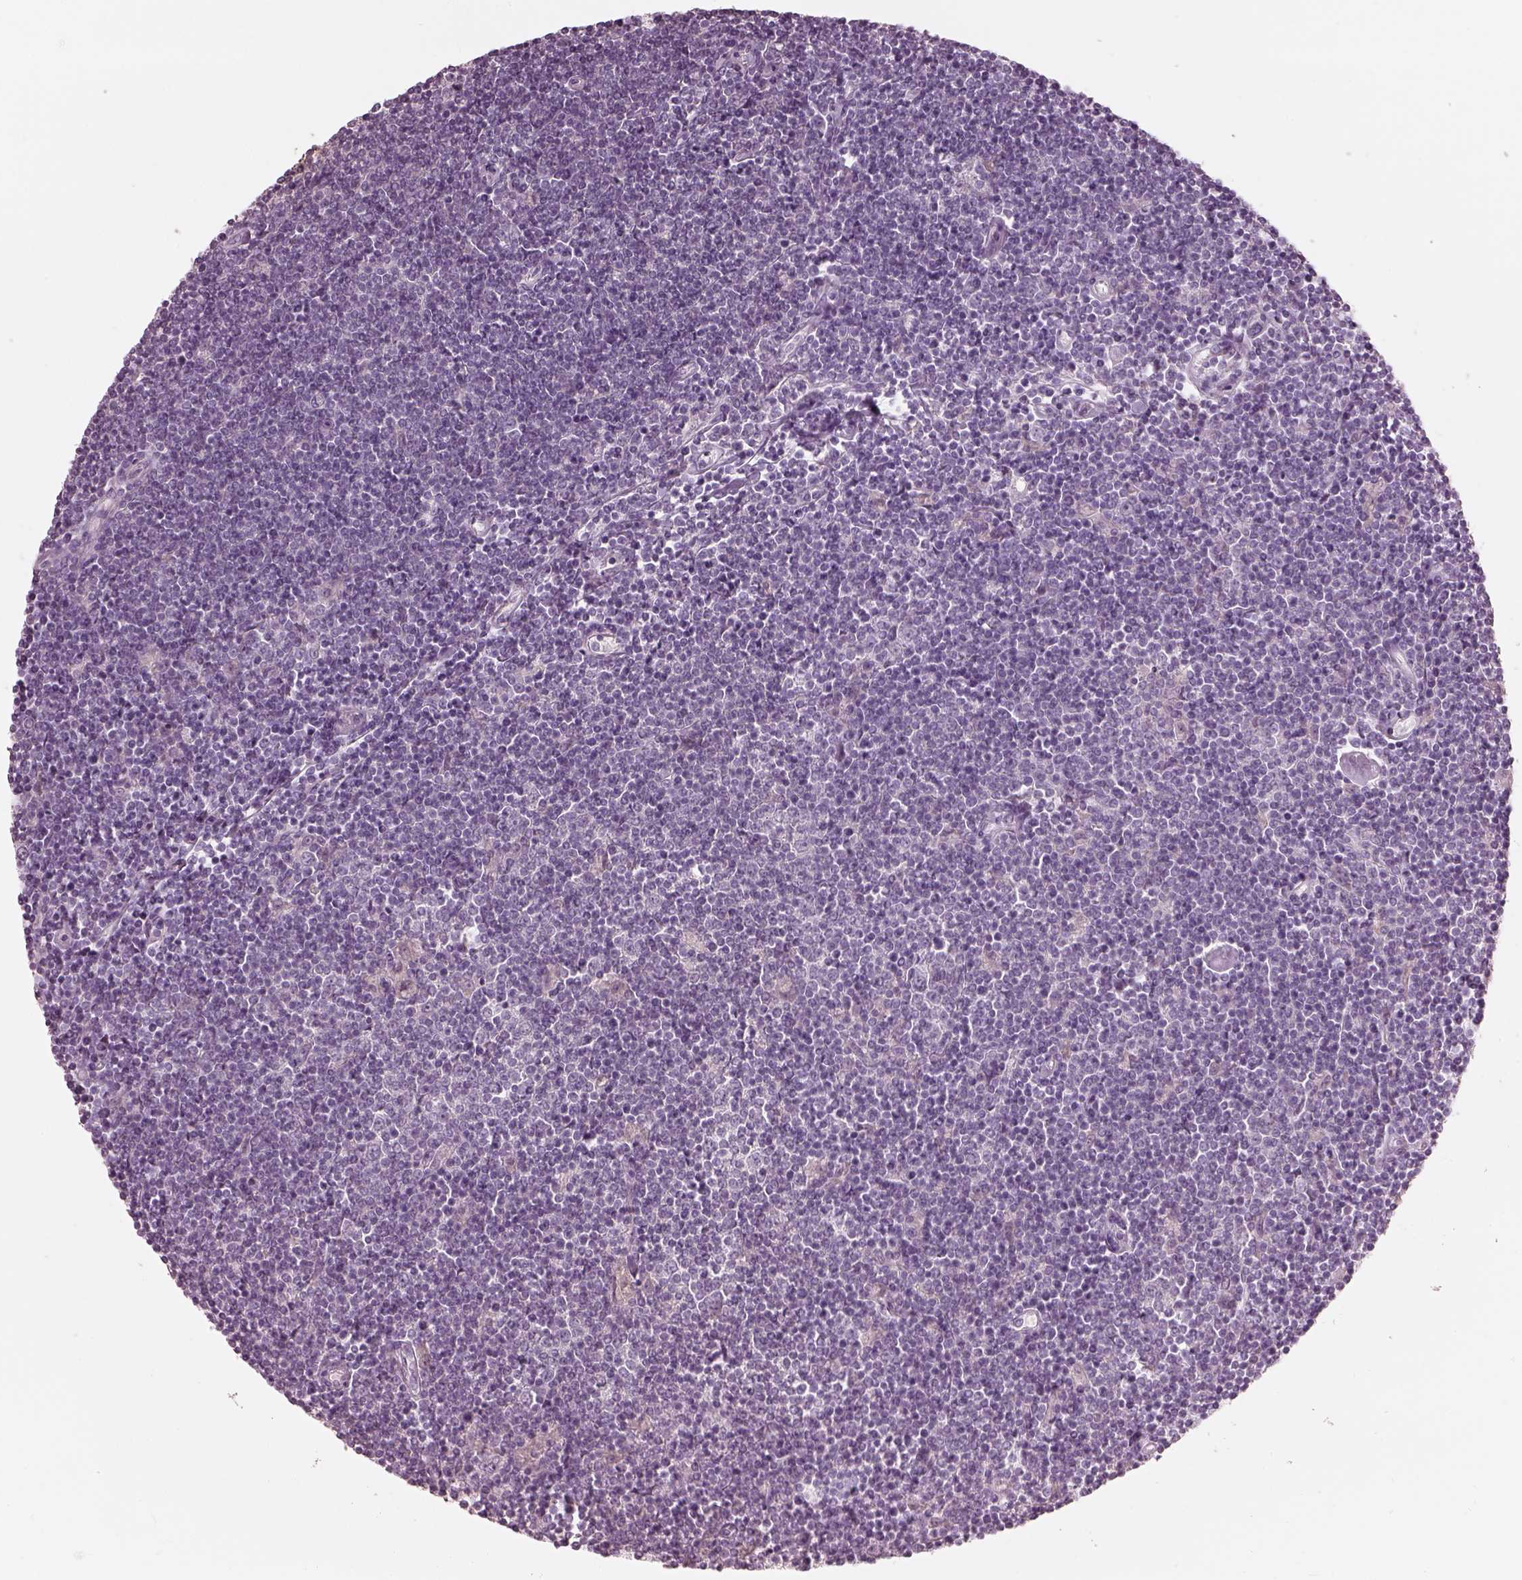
{"staining": {"intensity": "negative", "quantity": "none", "location": "none"}, "tissue": "lymphoma", "cell_type": "Tumor cells", "image_type": "cancer", "snomed": [{"axis": "morphology", "description": "Hodgkin's disease, NOS"}, {"axis": "topography", "description": "Lymph node"}], "caption": "A photomicrograph of lymphoma stained for a protein reveals no brown staining in tumor cells.", "gene": "RSPH9", "patient": {"sex": "male", "age": 40}}